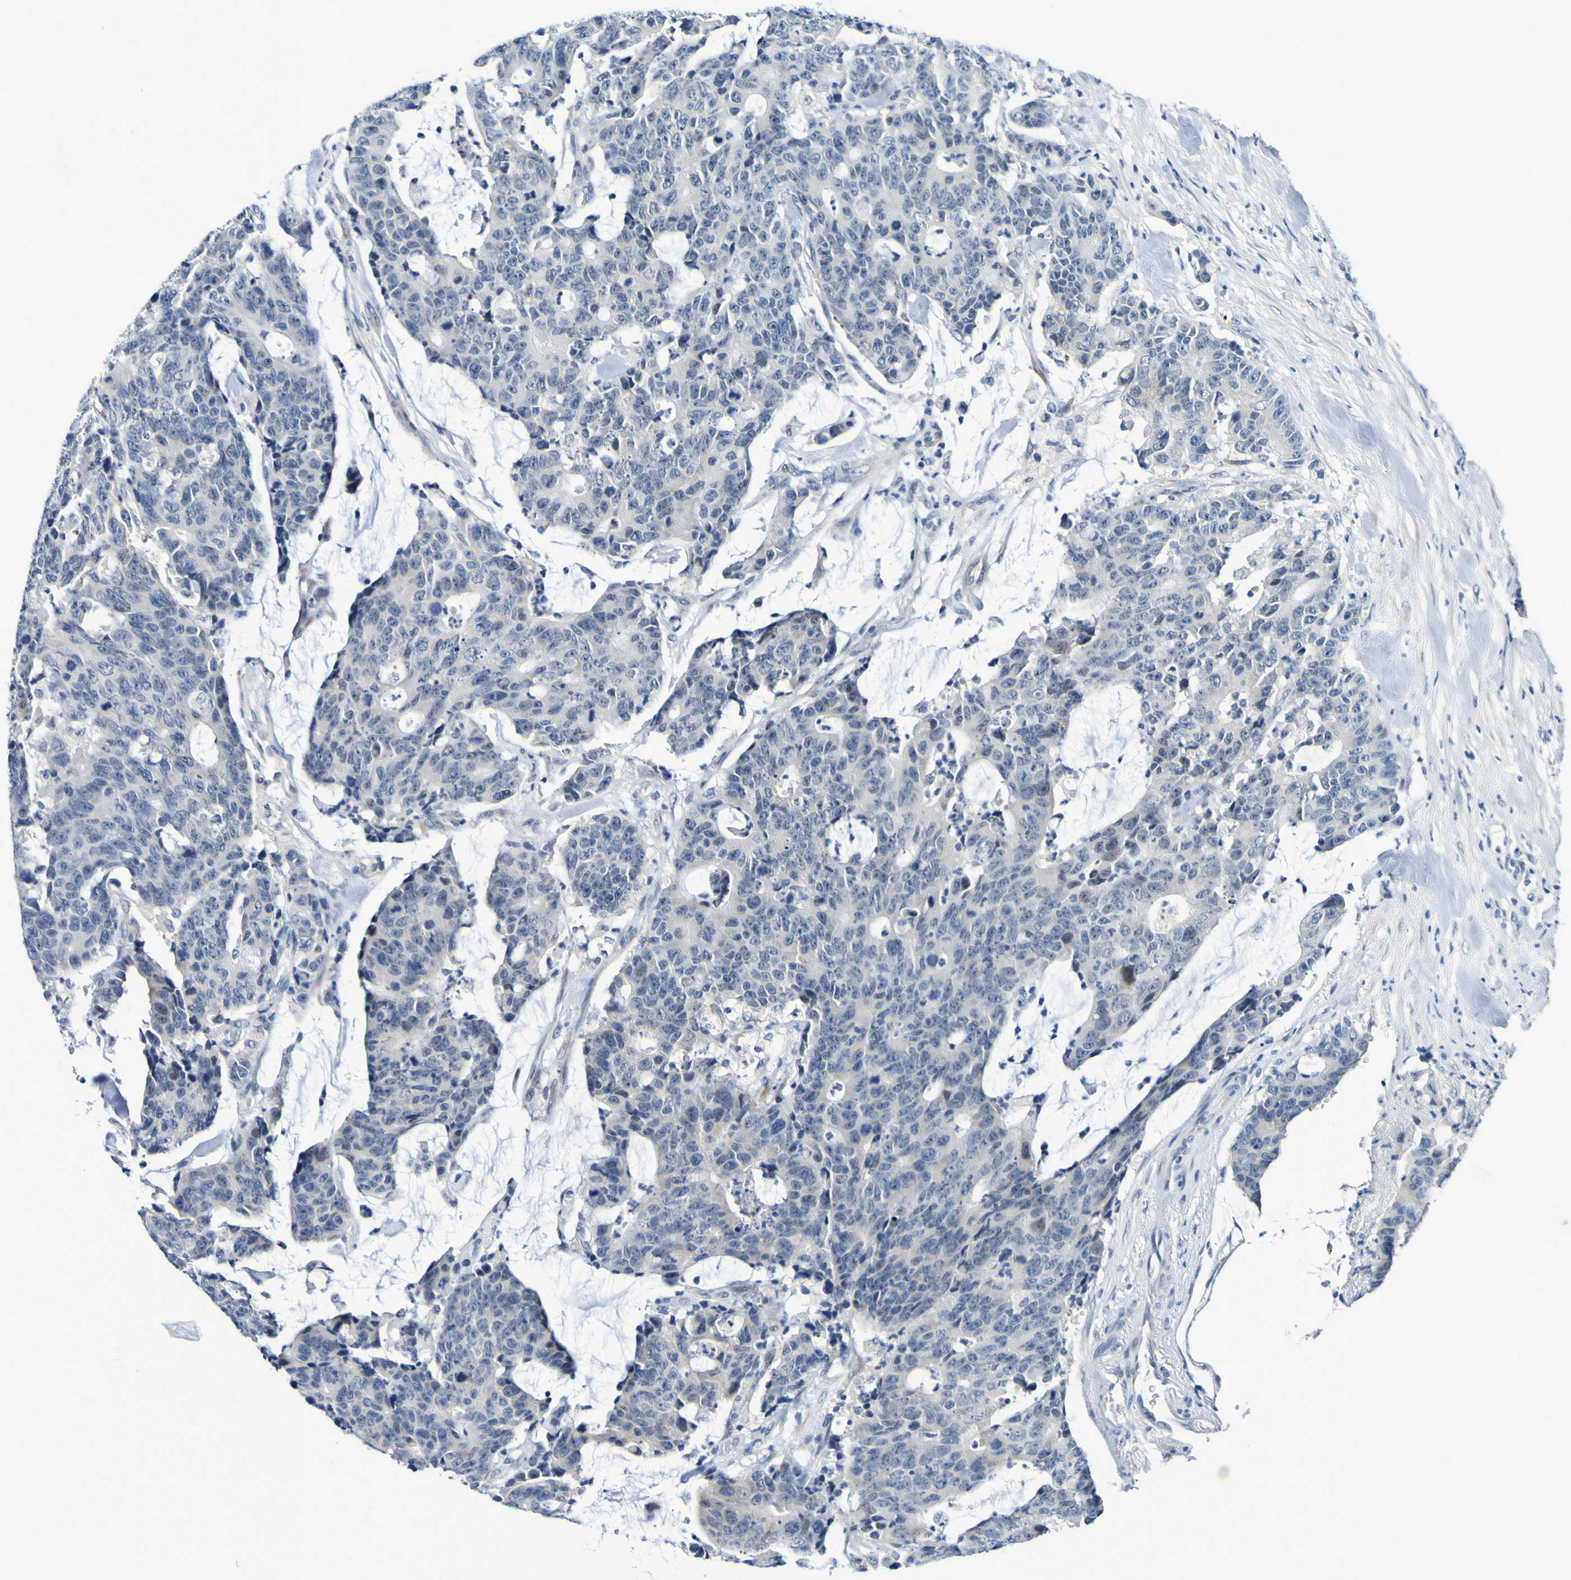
{"staining": {"intensity": "negative", "quantity": "none", "location": "none"}, "tissue": "colorectal cancer", "cell_type": "Tumor cells", "image_type": "cancer", "snomed": [{"axis": "morphology", "description": "Adenocarcinoma, NOS"}, {"axis": "topography", "description": "Colon"}], "caption": "There is no significant positivity in tumor cells of colorectal cancer (adenocarcinoma).", "gene": "VMA21", "patient": {"sex": "female", "age": 86}}